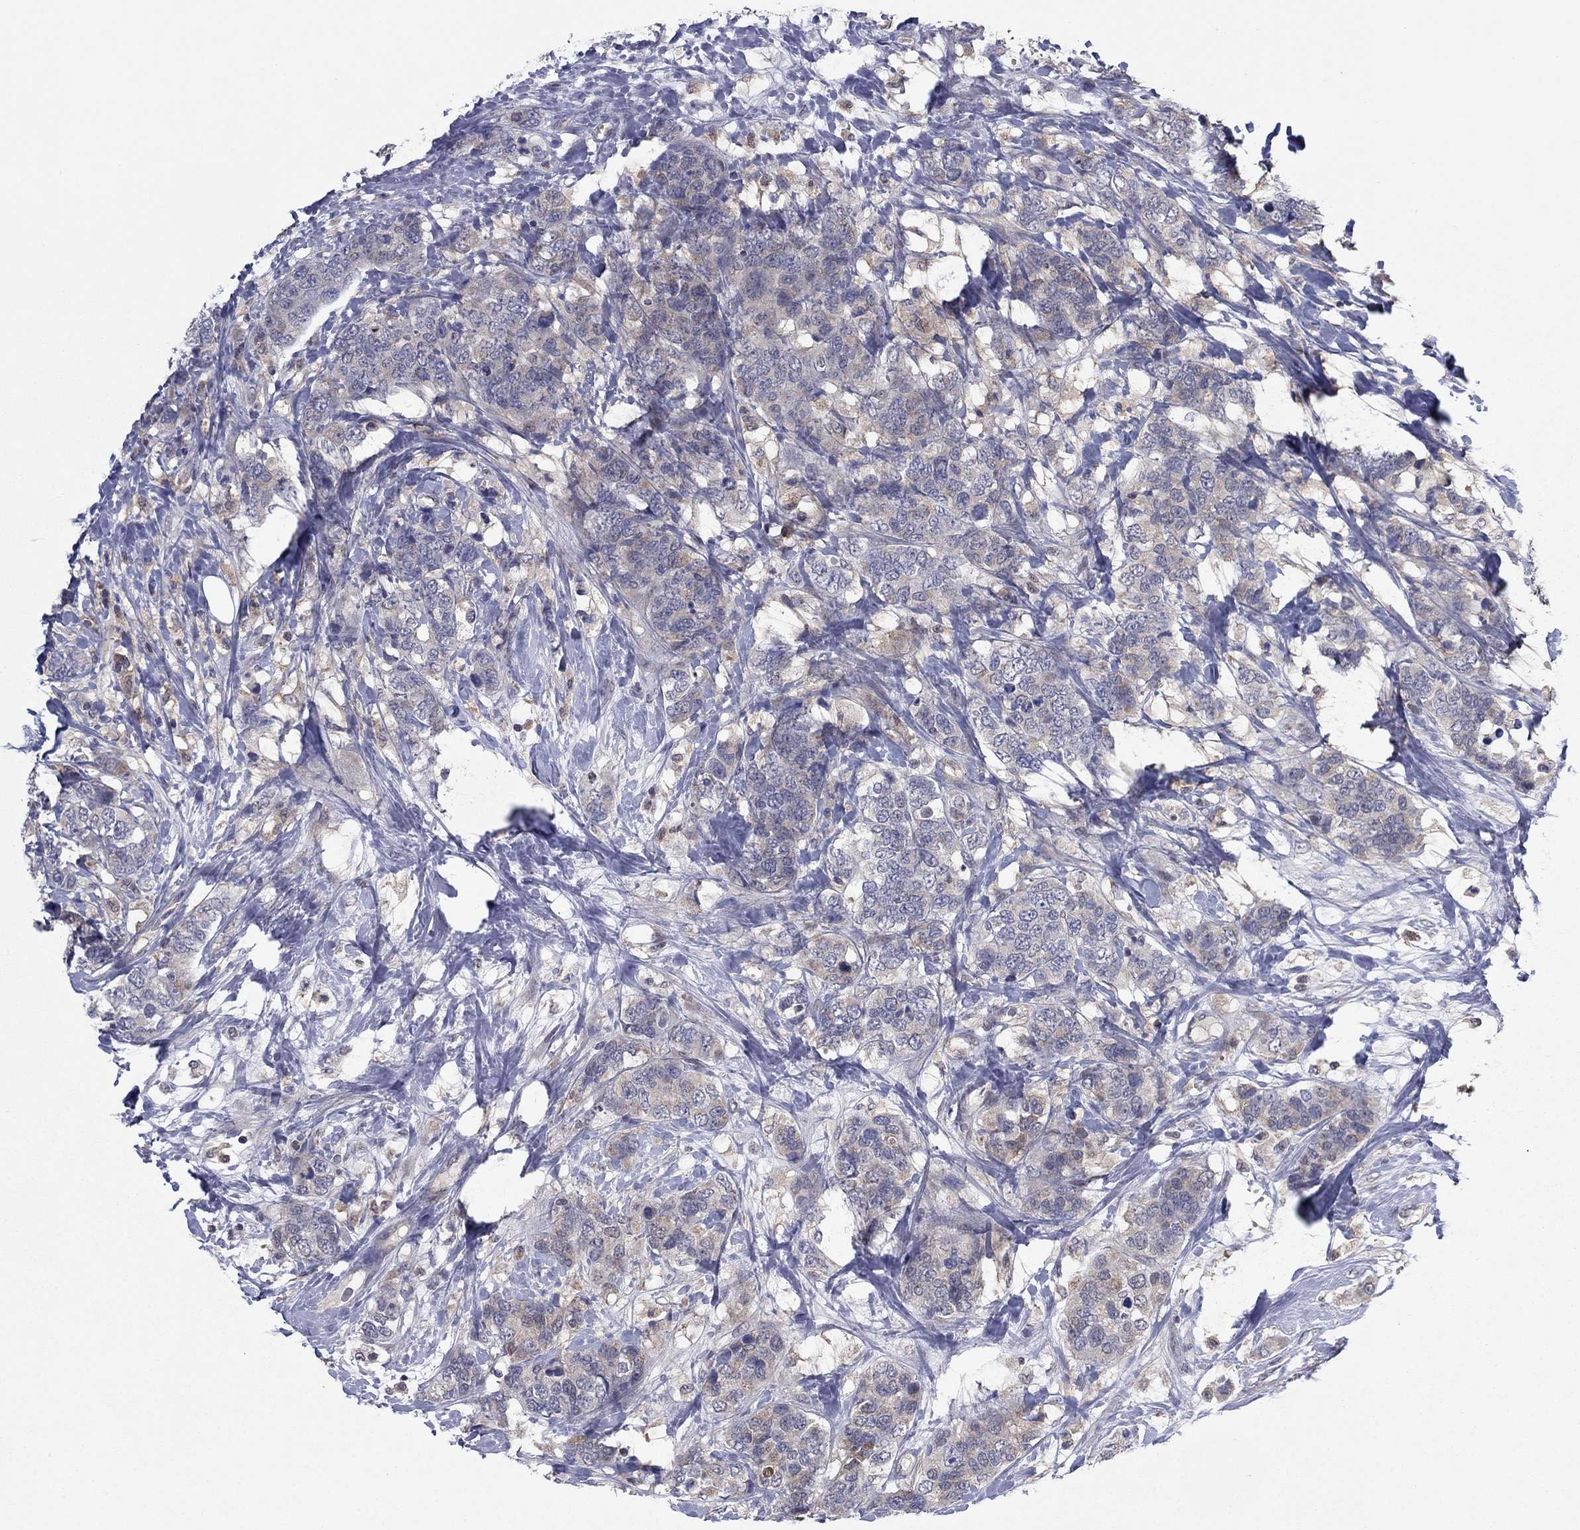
{"staining": {"intensity": "weak", "quantity": "<25%", "location": "cytoplasmic/membranous"}, "tissue": "breast cancer", "cell_type": "Tumor cells", "image_type": "cancer", "snomed": [{"axis": "morphology", "description": "Lobular carcinoma"}, {"axis": "topography", "description": "Breast"}], "caption": "The micrograph reveals no significant positivity in tumor cells of lobular carcinoma (breast).", "gene": "GRHPR", "patient": {"sex": "female", "age": 59}}